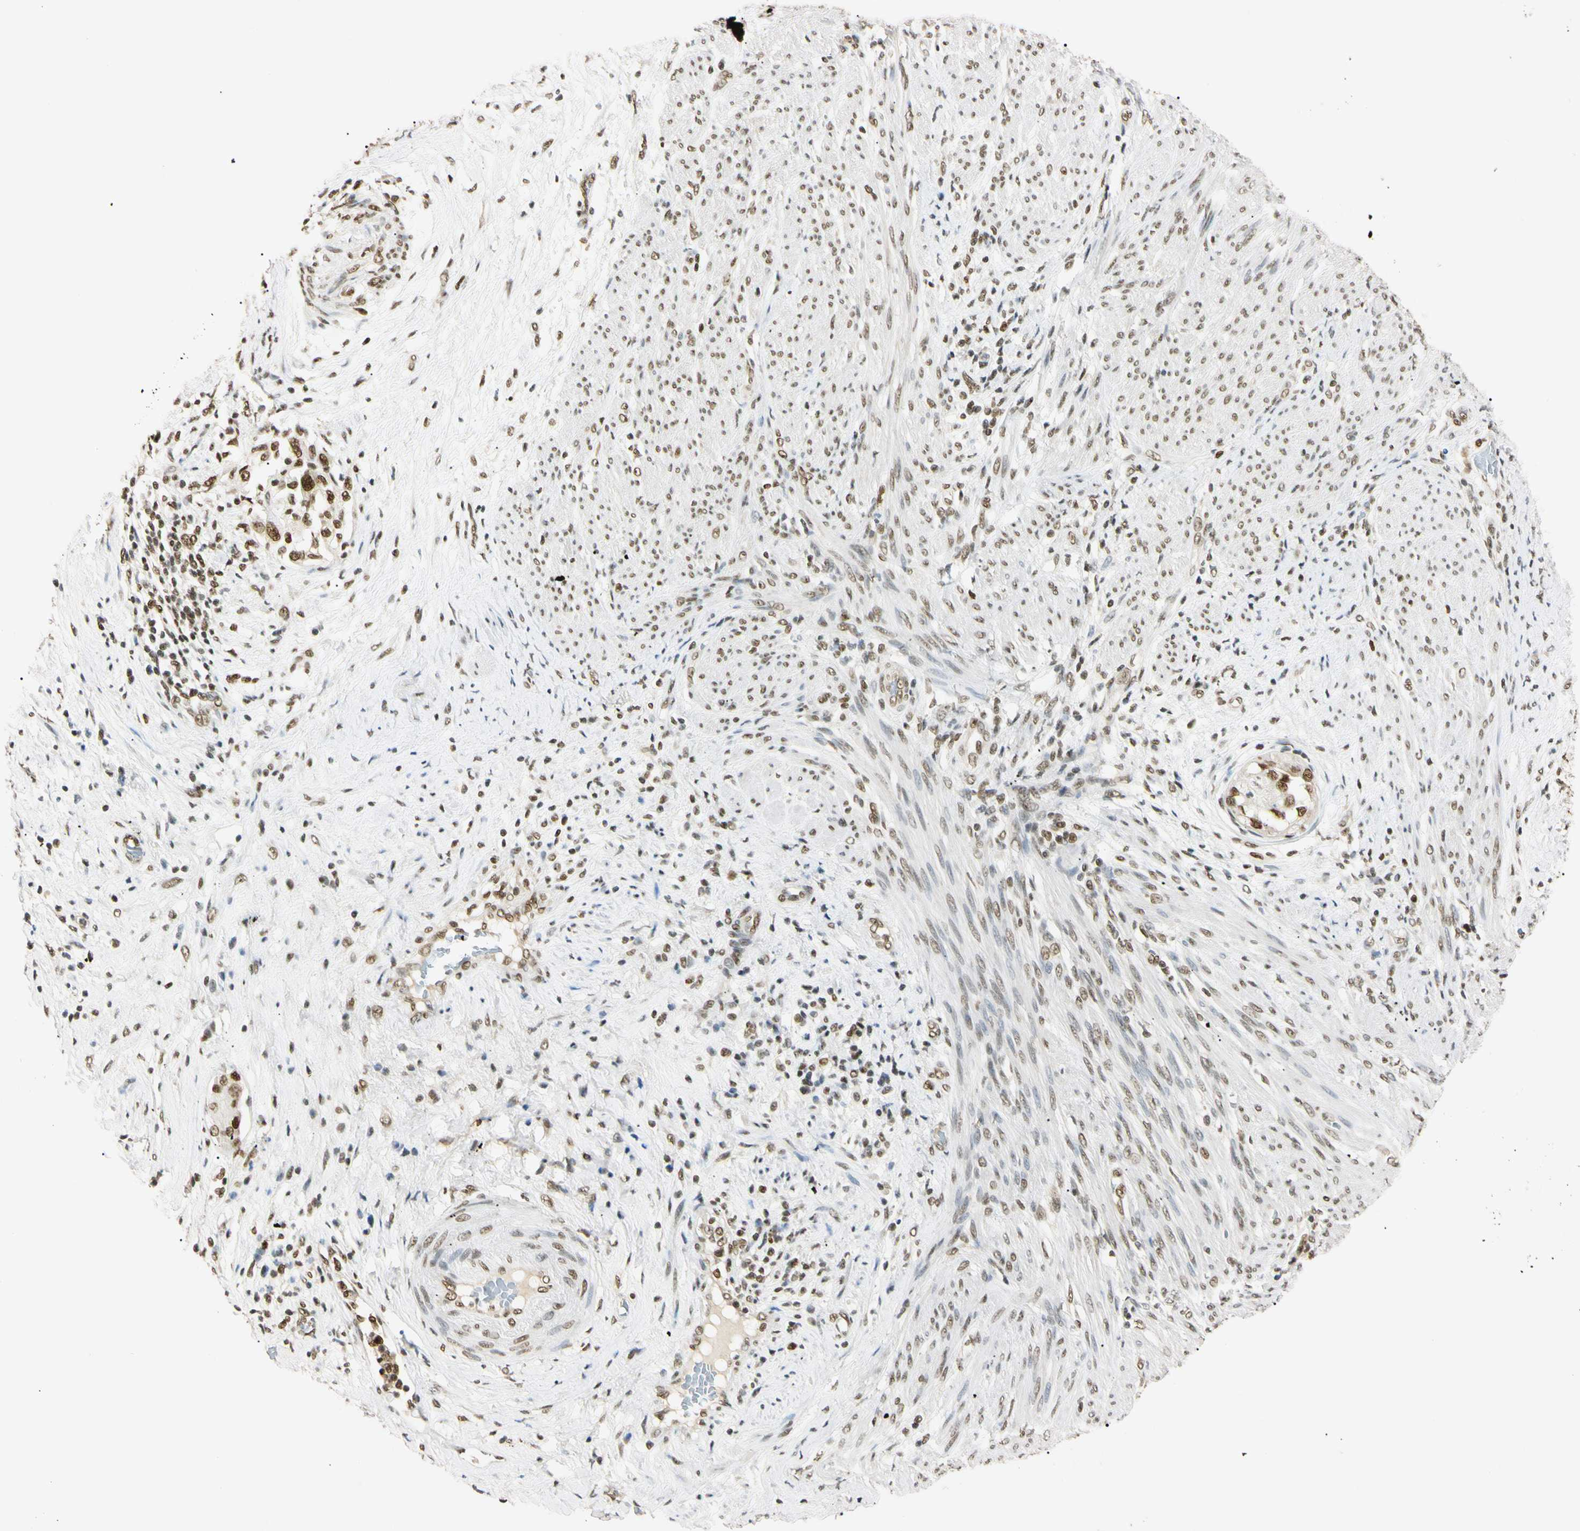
{"staining": {"intensity": "strong", "quantity": ">75%", "location": "nuclear"}, "tissue": "endometrial cancer", "cell_type": "Tumor cells", "image_type": "cancer", "snomed": [{"axis": "morphology", "description": "Adenocarcinoma, NOS"}, {"axis": "topography", "description": "Endometrium"}], "caption": "Human endometrial cancer stained with a brown dye displays strong nuclear positive expression in approximately >75% of tumor cells.", "gene": "SMARCA5", "patient": {"sex": "female", "age": 85}}